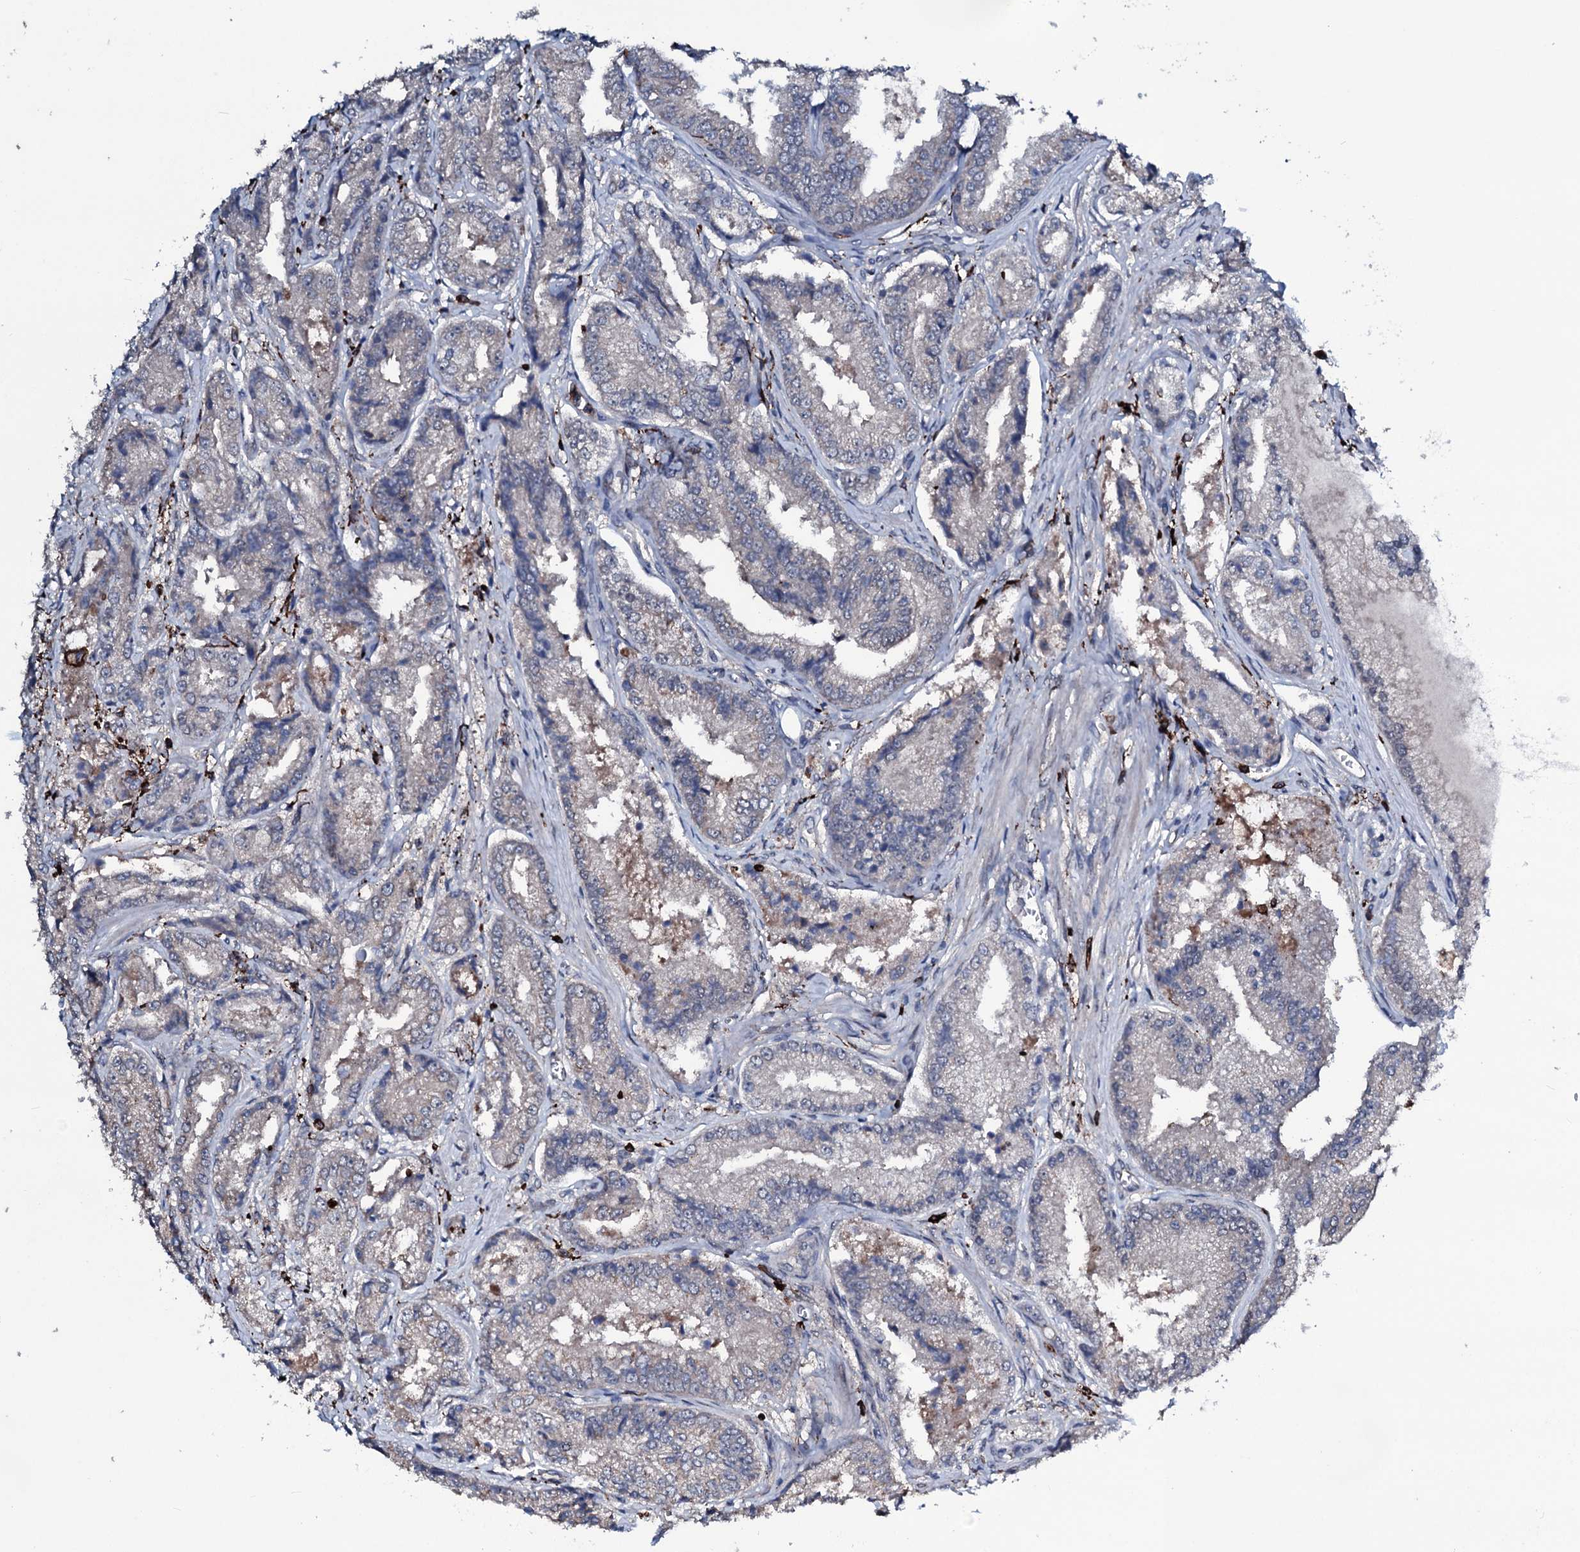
{"staining": {"intensity": "negative", "quantity": "none", "location": "none"}, "tissue": "prostate cancer", "cell_type": "Tumor cells", "image_type": "cancer", "snomed": [{"axis": "morphology", "description": "Adenocarcinoma, High grade"}, {"axis": "topography", "description": "Prostate"}], "caption": "High power microscopy photomicrograph of an IHC image of prostate cancer (adenocarcinoma (high-grade)), revealing no significant positivity in tumor cells. Nuclei are stained in blue.", "gene": "OGFOD2", "patient": {"sex": "male", "age": 72}}